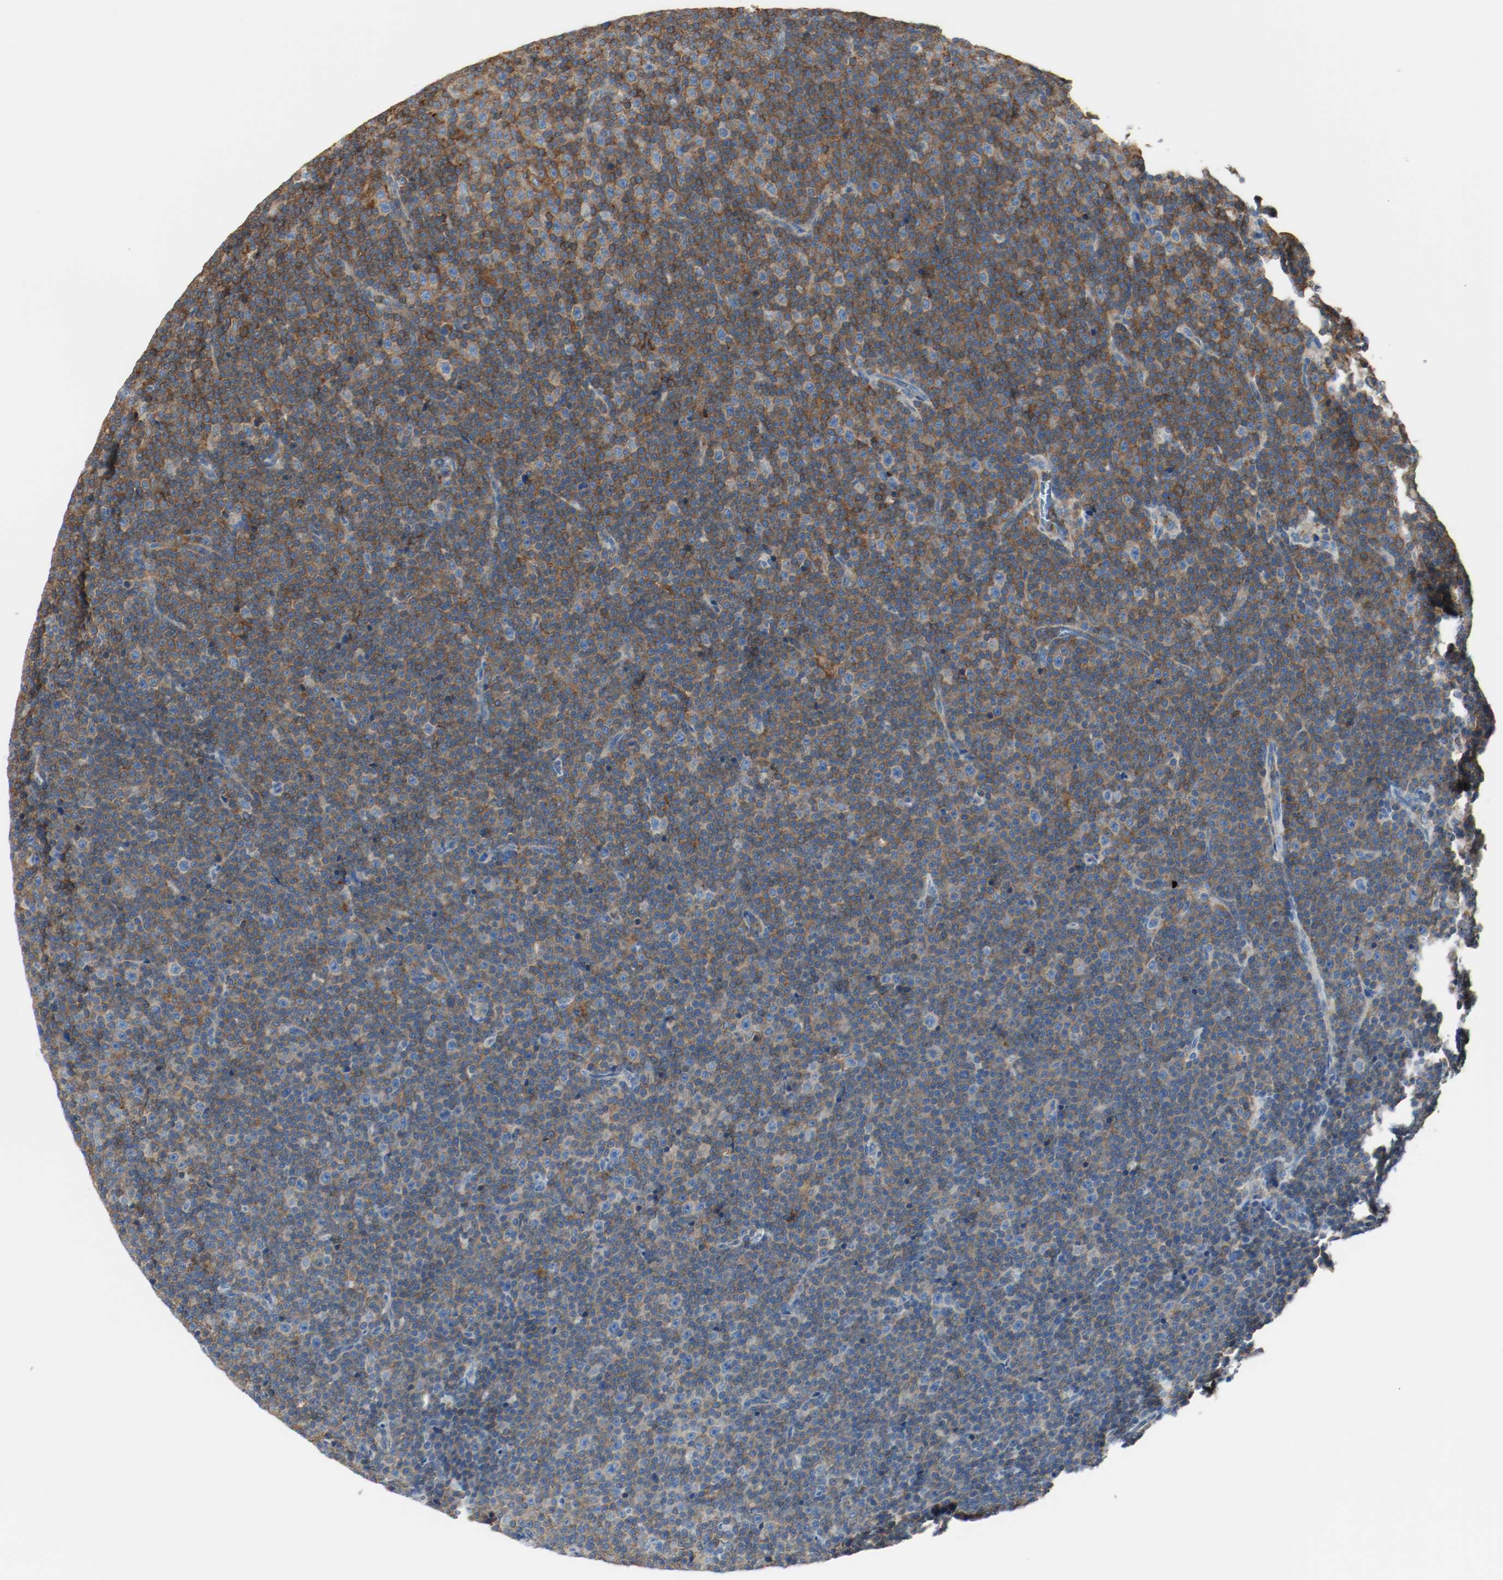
{"staining": {"intensity": "moderate", "quantity": ">75%", "location": "cytoplasmic/membranous"}, "tissue": "lymphoma", "cell_type": "Tumor cells", "image_type": "cancer", "snomed": [{"axis": "morphology", "description": "Malignant lymphoma, non-Hodgkin's type, Low grade"}, {"axis": "topography", "description": "Lymph node"}], "caption": "Immunohistochemistry photomicrograph of neoplastic tissue: human lymphoma stained using immunohistochemistry reveals medium levels of moderate protein expression localized specifically in the cytoplasmic/membranous of tumor cells, appearing as a cytoplasmic/membranous brown color.", "gene": "ARPC1B", "patient": {"sex": "female", "age": 67}}